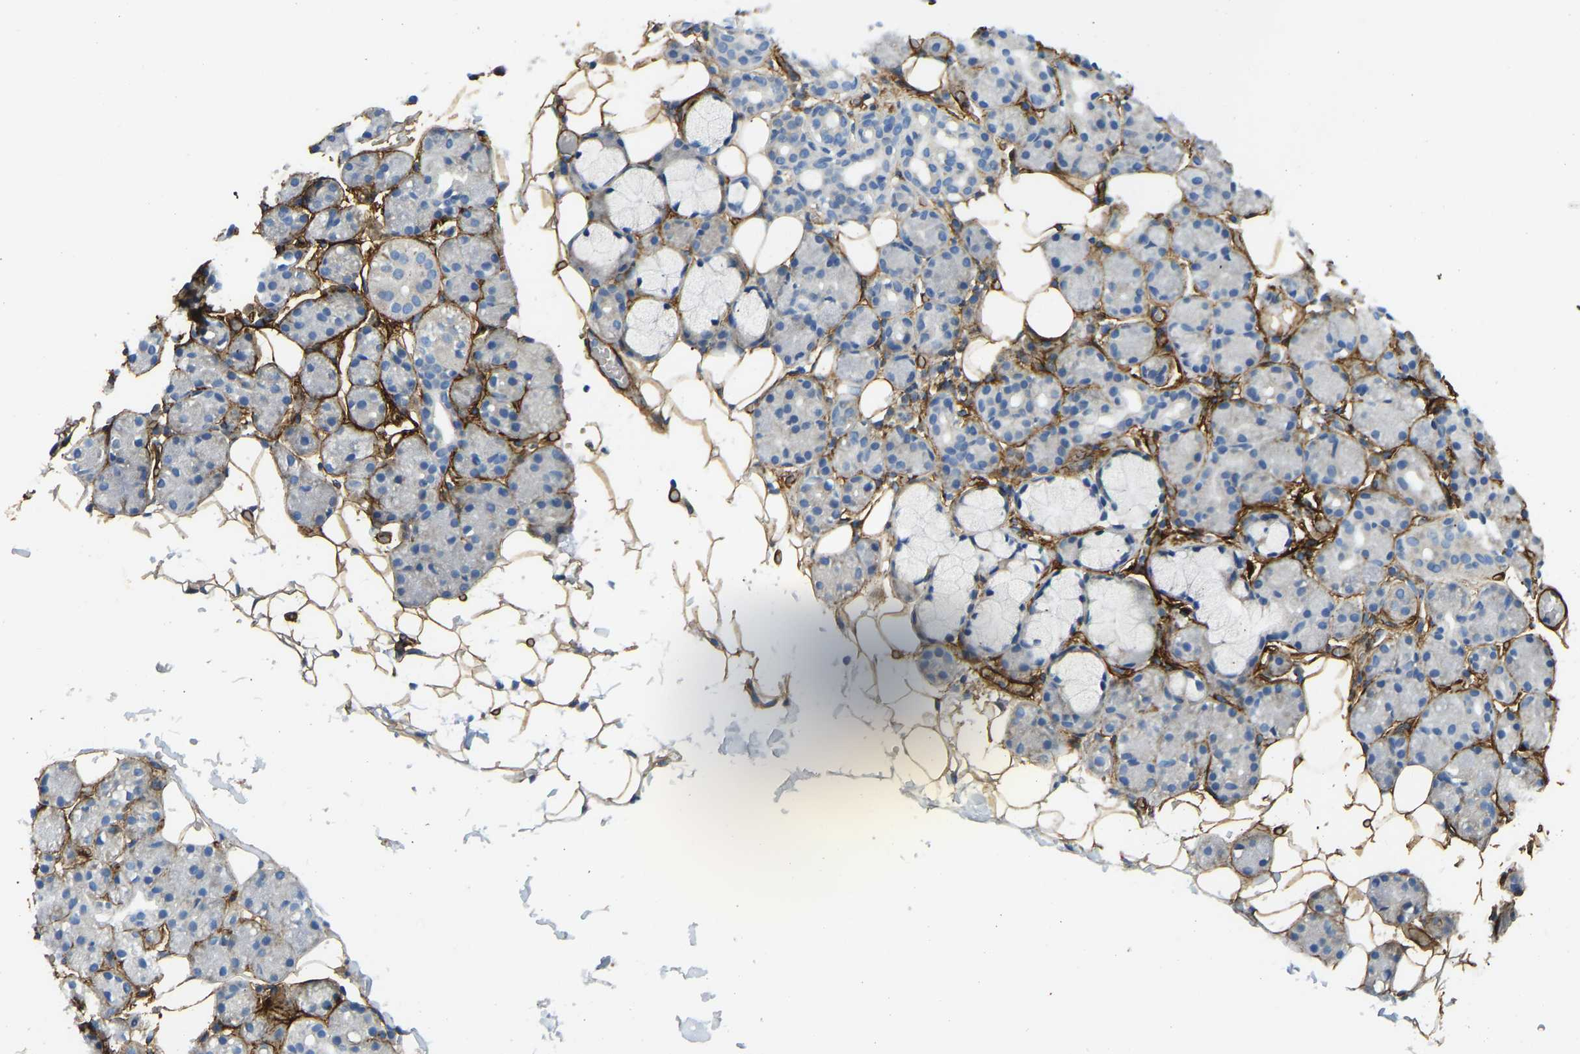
{"staining": {"intensity": "negative", "quantity": "none", "location": "none"}, "tissue": "salivary gland", "cell_type": "Glandular cells", "image_type": "normal", "snomed": [{"axis": "morphology", "description": "Normal tissue, NOS"}, {"axis": "topography", "description": "Salivary gland"}], "caption": "Protein analysis of unremarkable salivary gland reveals no significant expression in glandular cells.", "gene": "COL15A1", "patient": {"sex": "male", "age": 63}}